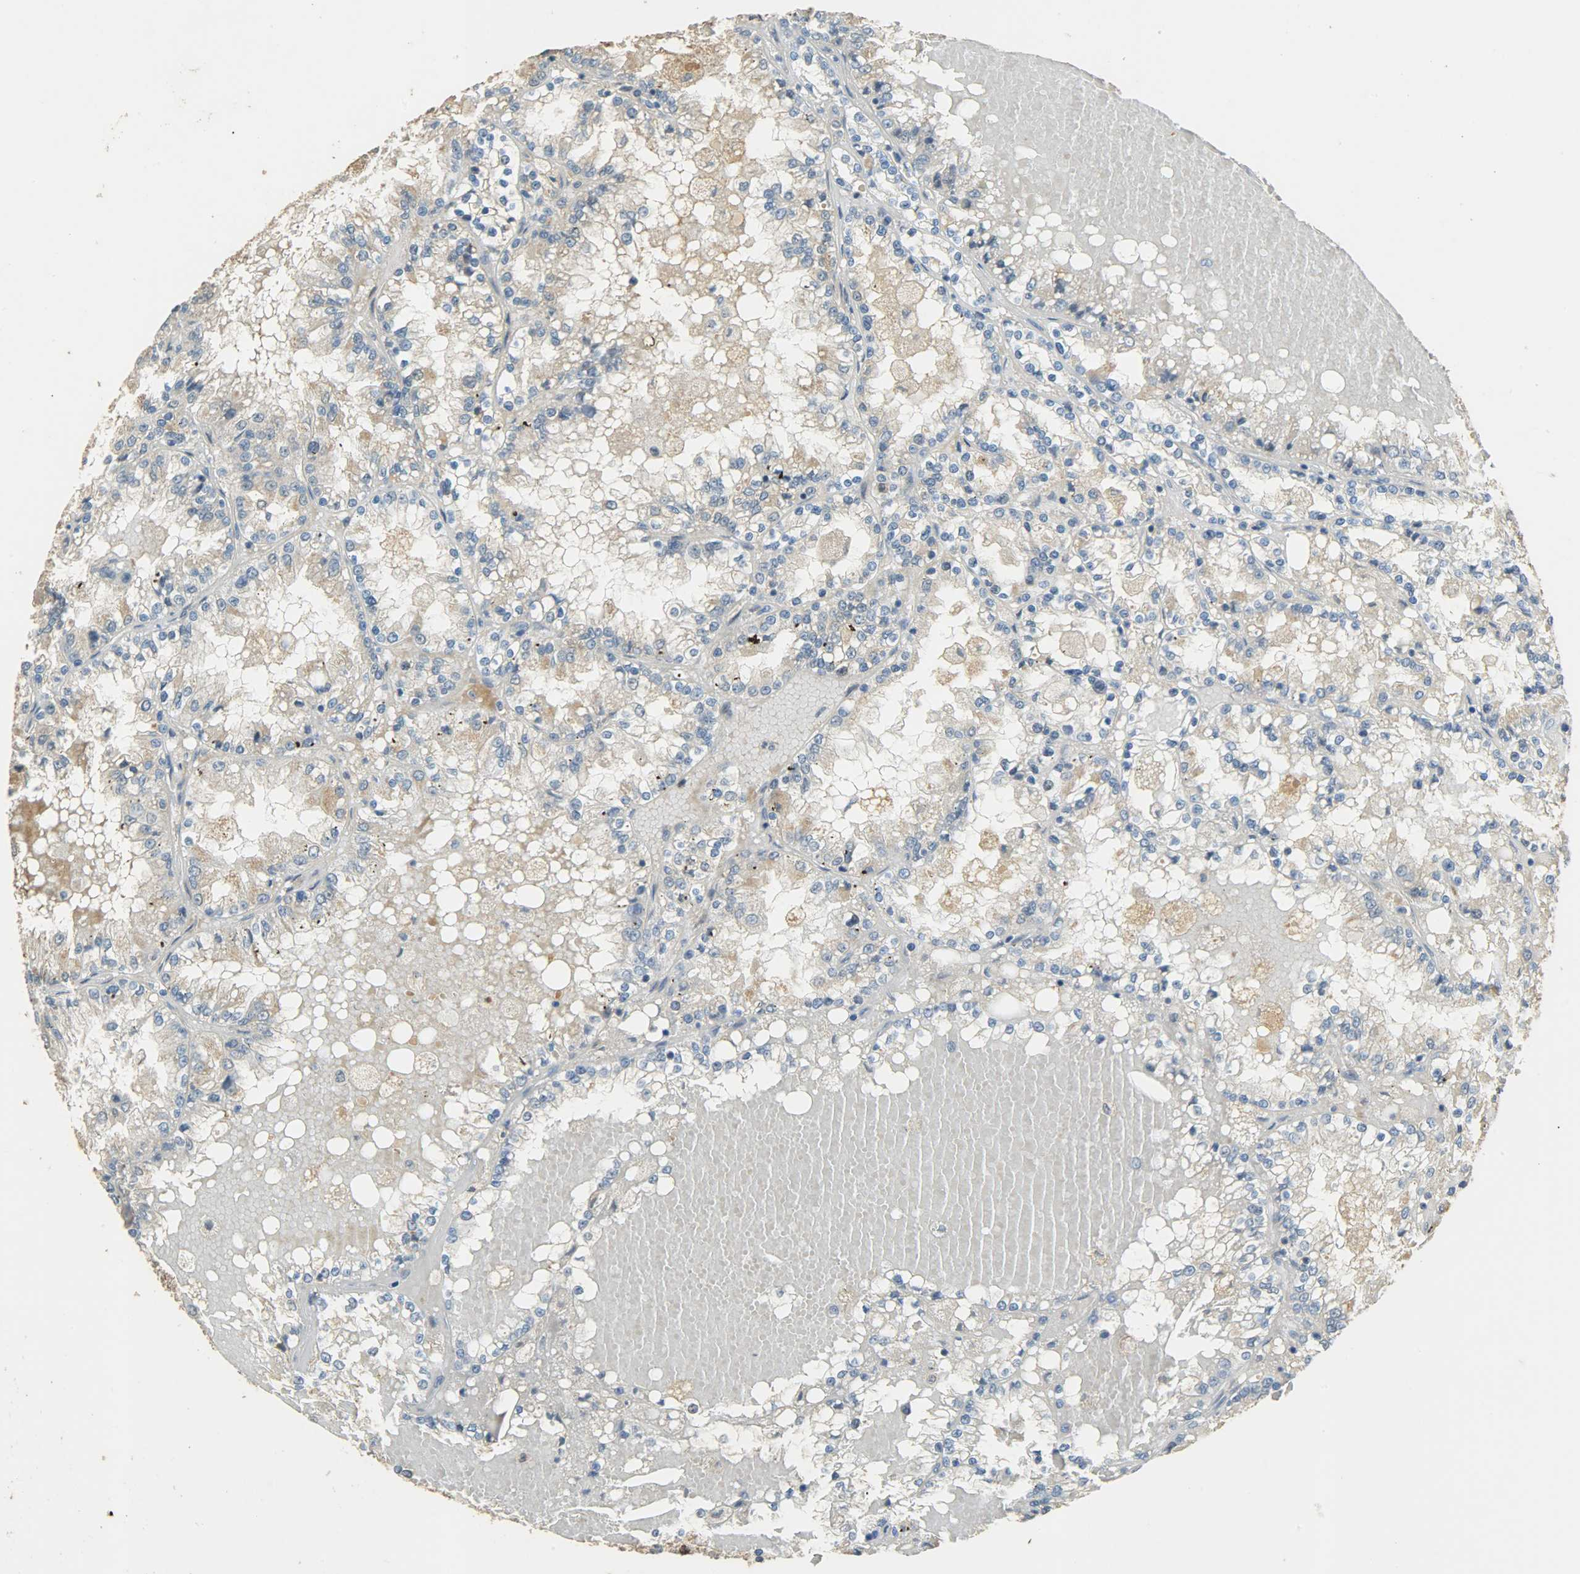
{"staining": {"intensity": "weak", "quantity": "25%-75%", "location": "cytoplasmic/membranous"}, "tissue": "renal cancer", "cell_type": "Tumor cells", "image_type": "cancer", "snomed": [{"axis": "morphology", "description": "Adenocarcinoma, NOS"}, {"axis": "topography", "description": "Kidney"}], "caption": "Tumor cells demonstrate low levels of weak cytoplasmic/membranous staining in about 25%-75% of cells in renal cancer (adenocarcinoma). The staining was performed using DAB to visualize the protein expression in brown, while the nuclei were stained in blue with hematoxylin (Magnification: 20x).", "gene": "HDHD5", "patient": {"sex": "female", "age": 56}}